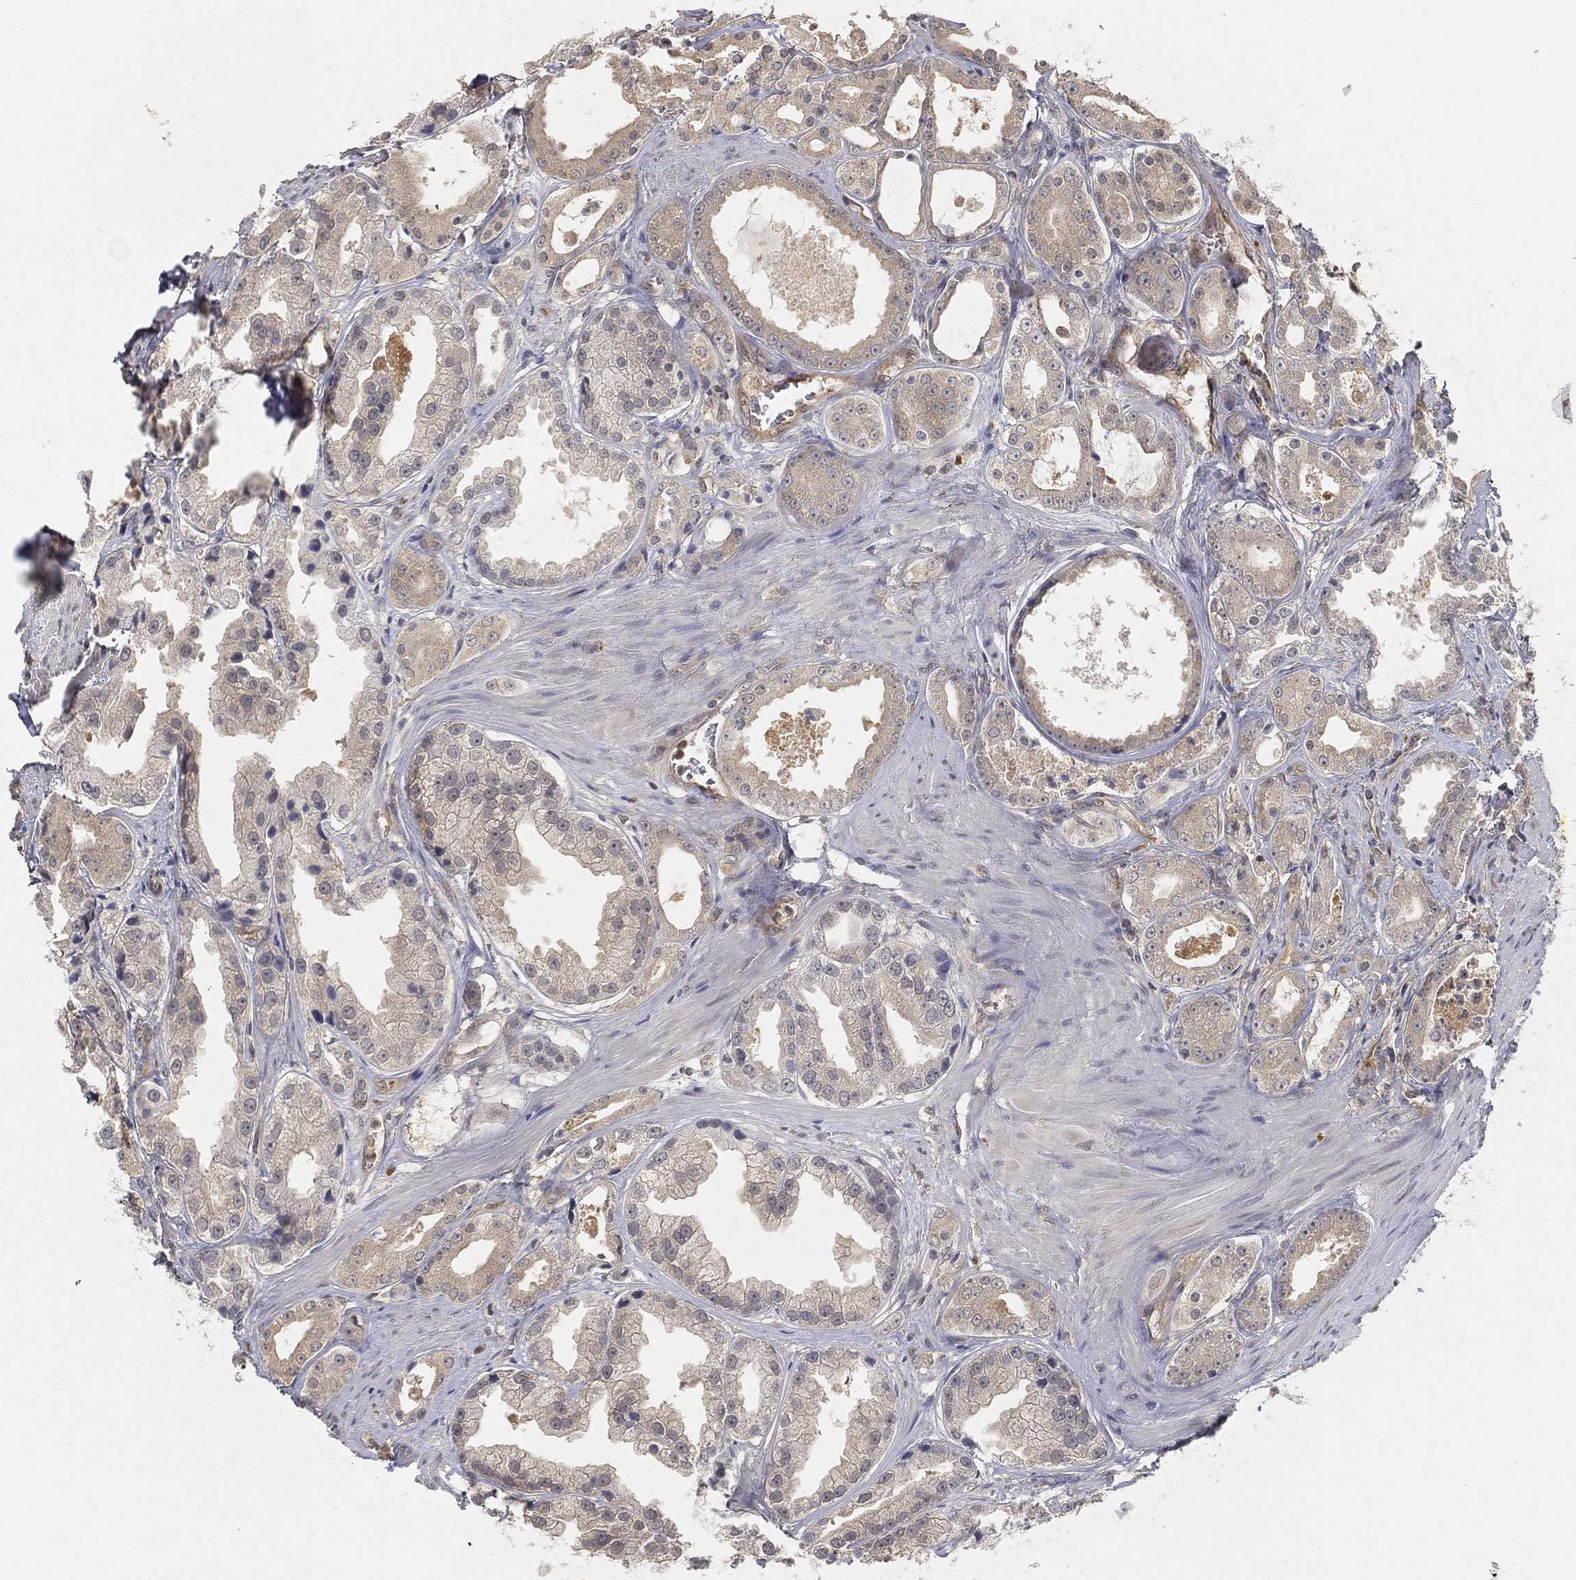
{"staining": {"intensity": "negative", "quantity": "none", "location": "none"}, "tissue": "prostate cancer", "cell_type": "Tumor cells", "image_type": "cancer", "snomed": [{"axis": "morphology", "description": "Adenocarcinoma, NOS"}, {"axis": "topography", "description": "Prostate"}], "caption": "Photomicrograph shows no significant protein expression in tumor cells of prostate cancer. (DAB (3,3'-diaminobenzidine) IHC with hematoxylin counter stain).", "gene": "MAPK1", "patient": {"sex": "male", "age": 61}}